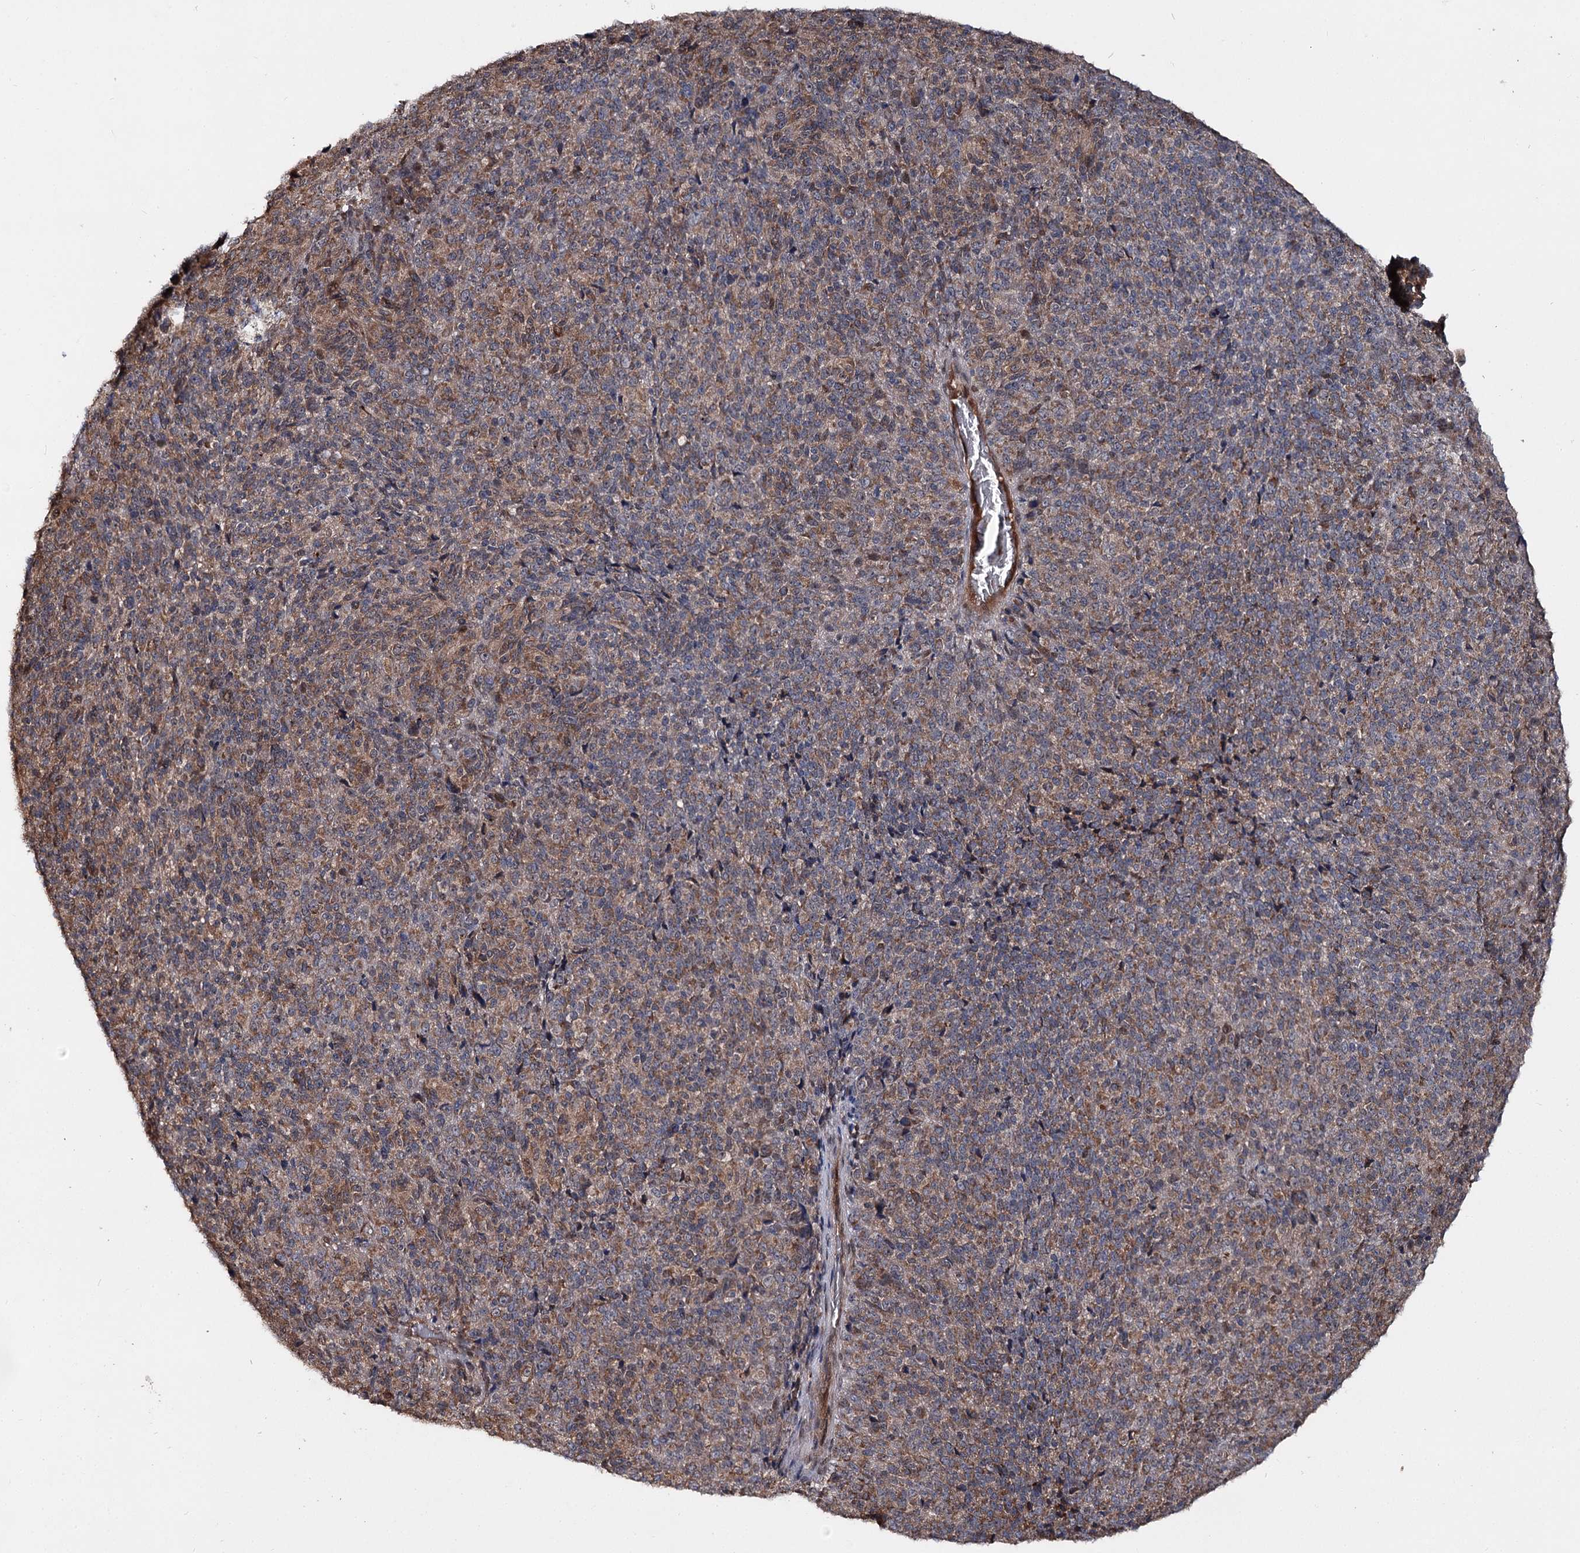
{"staining": {"intensity": "moderate", "quantity": "<25%", "location": "cytoplasmic/membranous"}, "tissue": "melanoma", "cell_type": "Tumor cells", "image_type": "cancer", "snomed": [{"axis": "morphology", "description": "Malignant melanoma, Metastatic site"}, {"axis": "topography", "description": "Brain"}], "caption": "Immunohistochemical staining of malignant melanoma (metastatic site) displays low levels of moderate cytoplasmic/membranous protein positivity in about <25% of tumor cells.", "gene": "MSANTD2", "patient": {"sex": "female", "age": 56}}